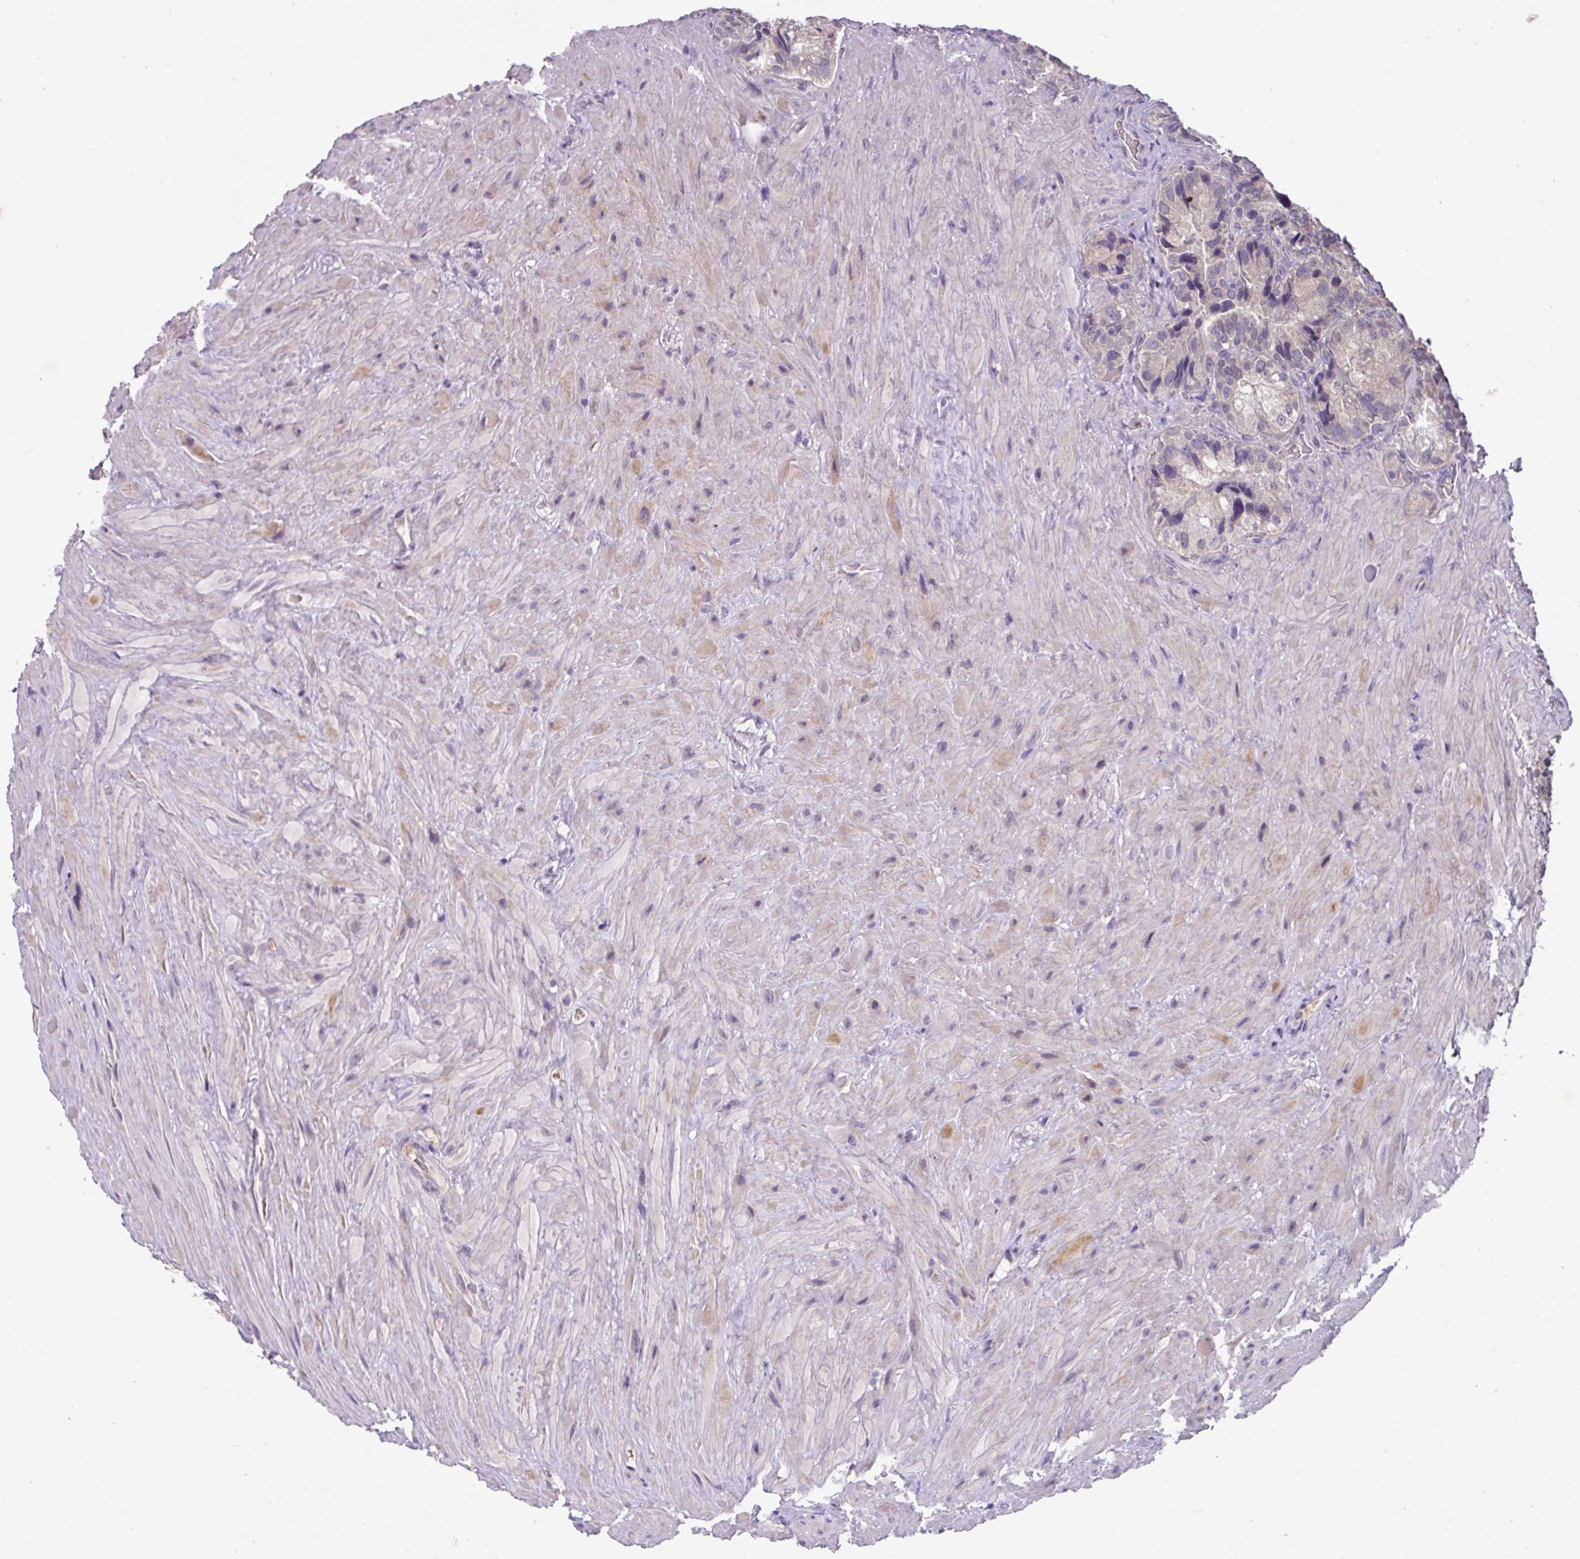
{"staining": {"intensity": "negative", "quantity": "none", "location": "none"}, "tissue": "seminal vesicle", "cell_type": "Glandular cells", "image_type": "normal", "snomed": [{"axis": "morphology", "description": "Normal tissue, NOS"}, {"axis": "topography", "description": "Seminal veicle"}], "caption": "Human seminal vesicle stained for a protein using immunohistochemistry shows no staining in glandular cells.", "gene": "SLC5A10", "patient": {"sex": "male", "age": 68}}